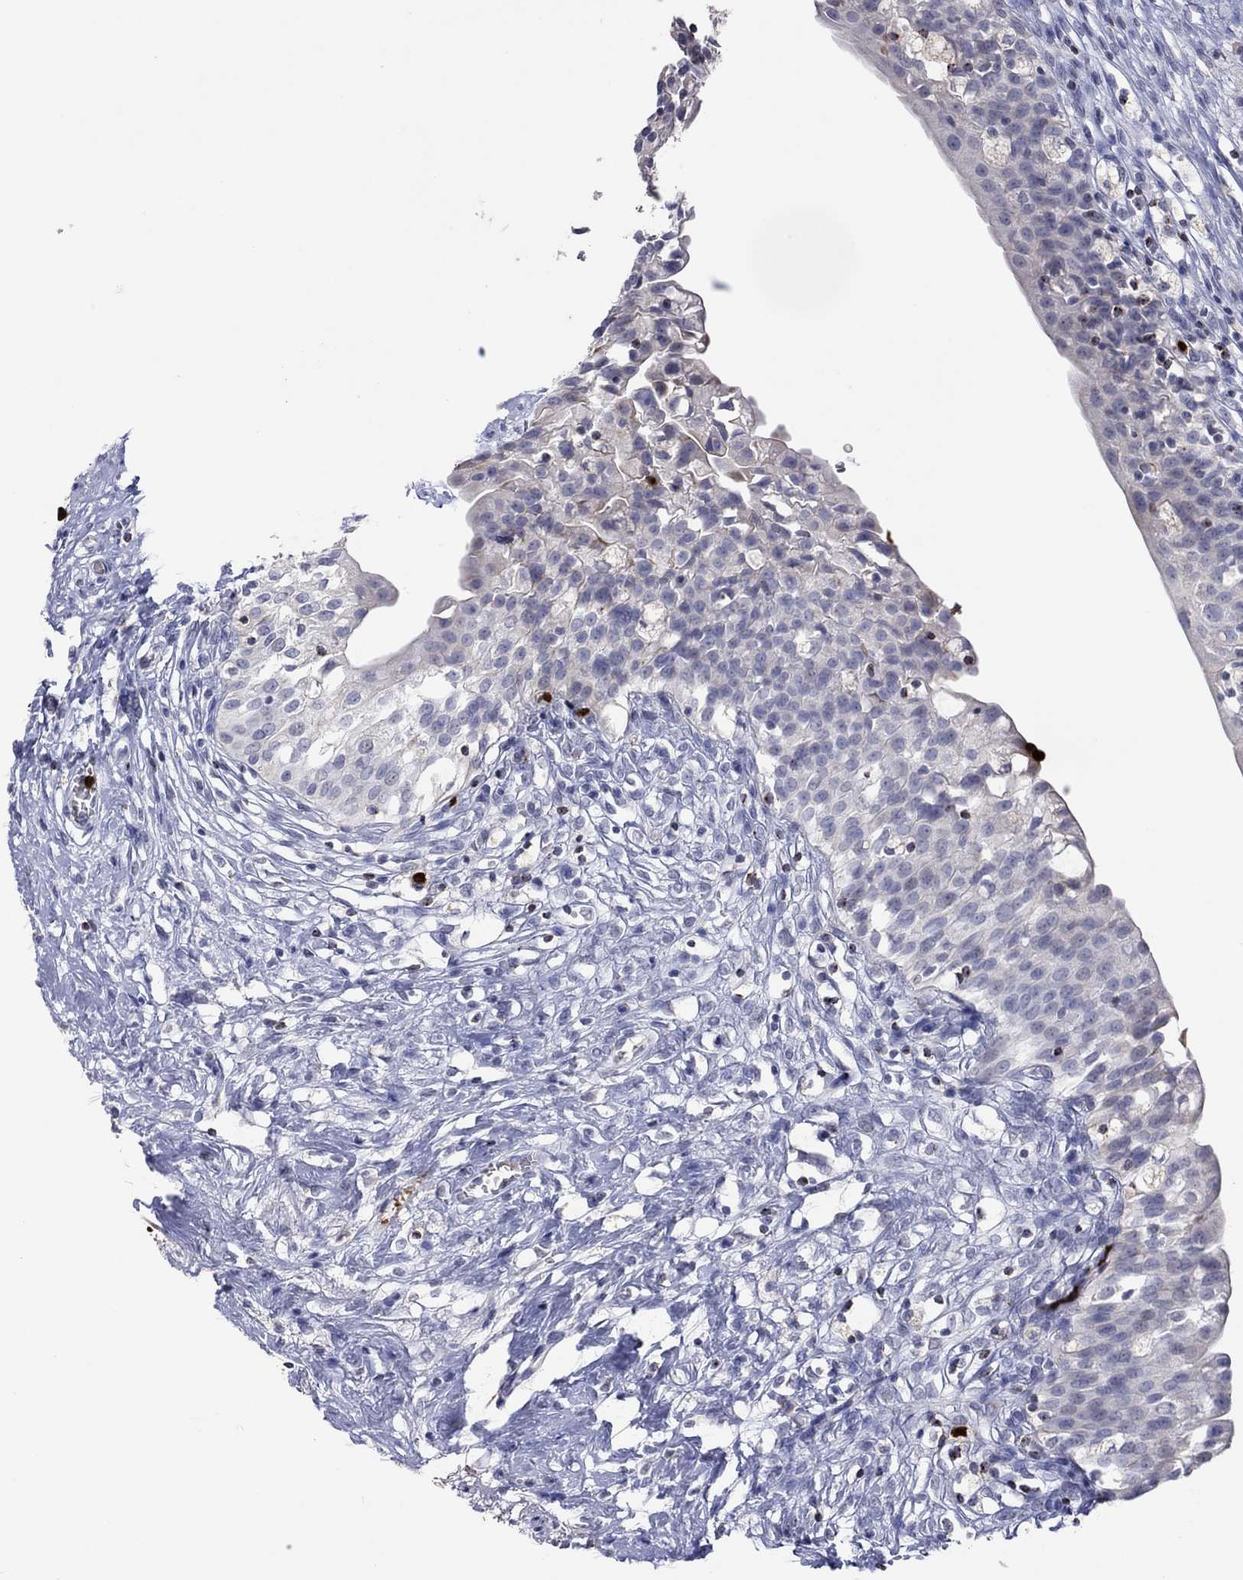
{"staining": {"intensity": "negative", "quantity": "none", "location": "none"}, "tissue": "urinary bladder", "cell_type": "Urothelial cells", "image_type": "normal", "snomed": [{"axis": "morphology", "description": "Normal tissue, NOS"}, {"axis": "topography", "description": "Urinary bladder"}], "caption": "The histopathology image reveals no significant expression in urothelial cells of urinary bladder.", "gene": "CCL5", "patient": {"sex": "male", "age": 76}}